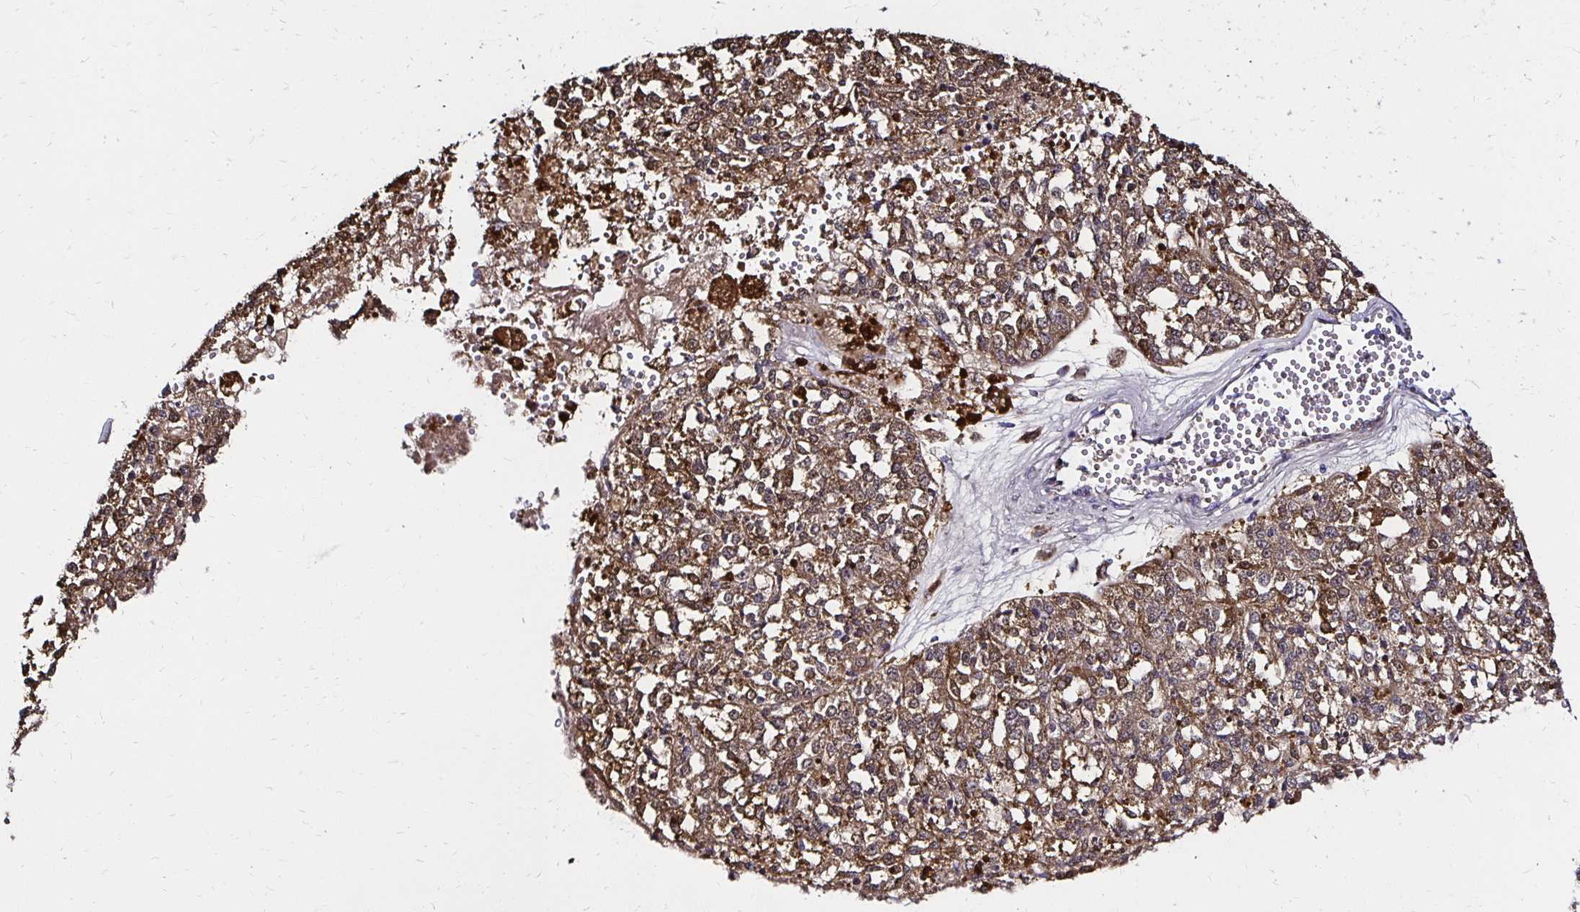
{"staining": {"intensity": "moderate", "quantity": ">75%", "location": "cytoplasmic/membranous,nuclear"}, "tissue": "melanoma", "cell_type": "Tumor cells", "image_type": "cancer", "snomed": [{"axis": "morphology", "description": "Malignant melanoma, Metastatic site"}, {"axis": "topography", "description": "Lymph node"}], "caption": "Immunohistochemical staining of human melanoma exhibits moderate cytoplasmic/membranous and nuclear protein staining in approximately >75% of tumor cells.", "gene": "TXN", "patient": {"sex": "female", "age": 64}}